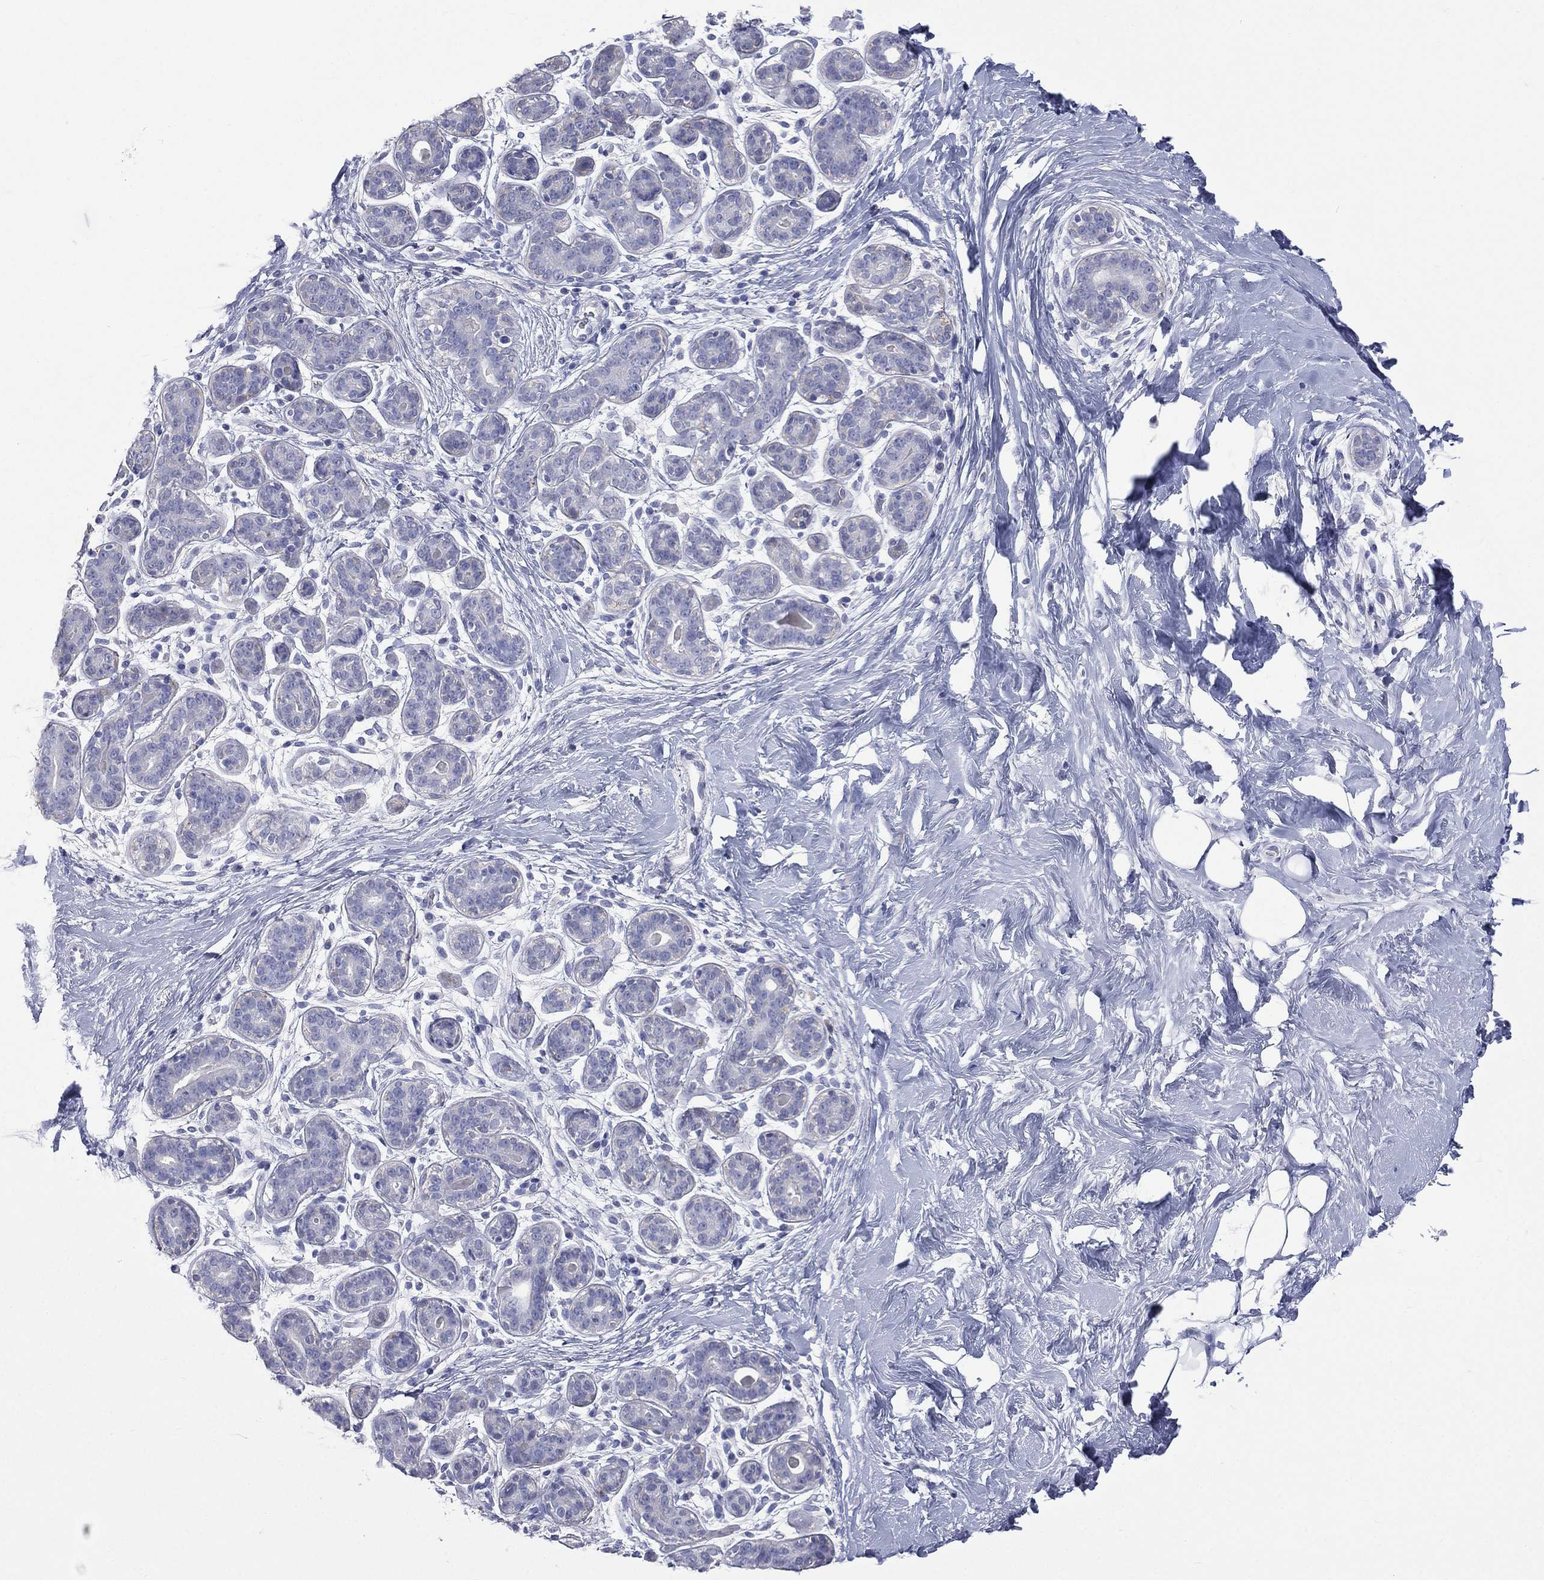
{"staining": {"intensity": "negative", "quantity": "none", "location": "none"}, "tissue": "breast", "cell_type": "Adipocytes", "image_type": "normal", "snomed": [{"axis": "morphology", "description": "Normal tissue, NOS"}, {"axis": "topography", "description": "Breast"}], "caption": "High power microscopy micrograph of an immunohistochemistry histopathology image of normal breast, revealing no significant positivity in adipocytes.", "gene": "CES2", "patient": {"sex": "female", "age": 43}}